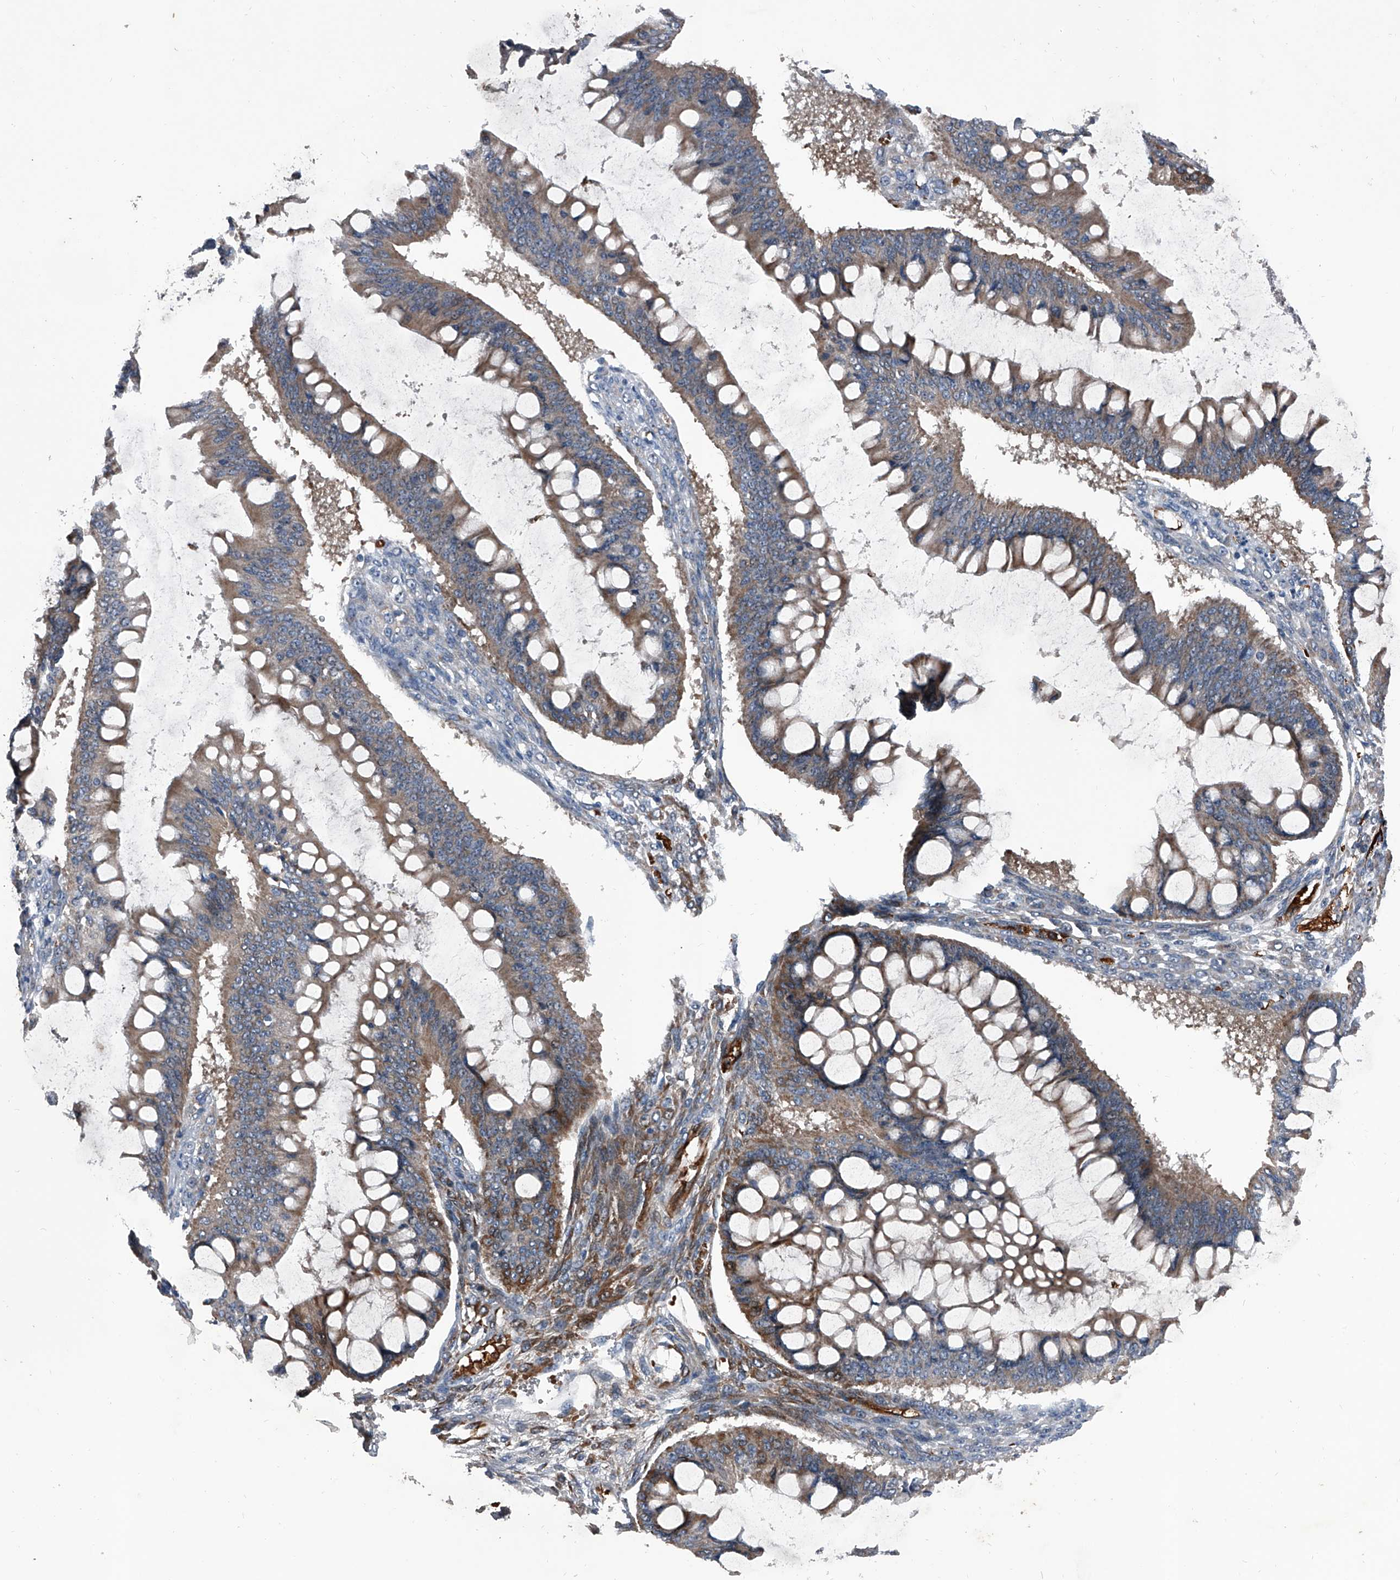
{"staining": {"intensity": "moderate", "quantity": "25%-75%", "location": "cytoplasmic/membranous"}, "tissue": "ovarian cancer", "cell_type": "Tumor cells", "image_type": "cancer", "snomed": [{"axis": "morphology", "description": "Cystadenocarcinoma, mucinous, NOS"}, {"axis": "topography", "description": "Ovary"}], "caption": "A photomicrograph showing moderate cytoplasmic/membranous staining in approximately 25%-75% of tumor cells in ovarian mucinous cystadenocarcinoma, as visualized by brown immunohistochemical staining.", "gene": "CEP85L", "patient": {"sex": "female", "age": 73}}